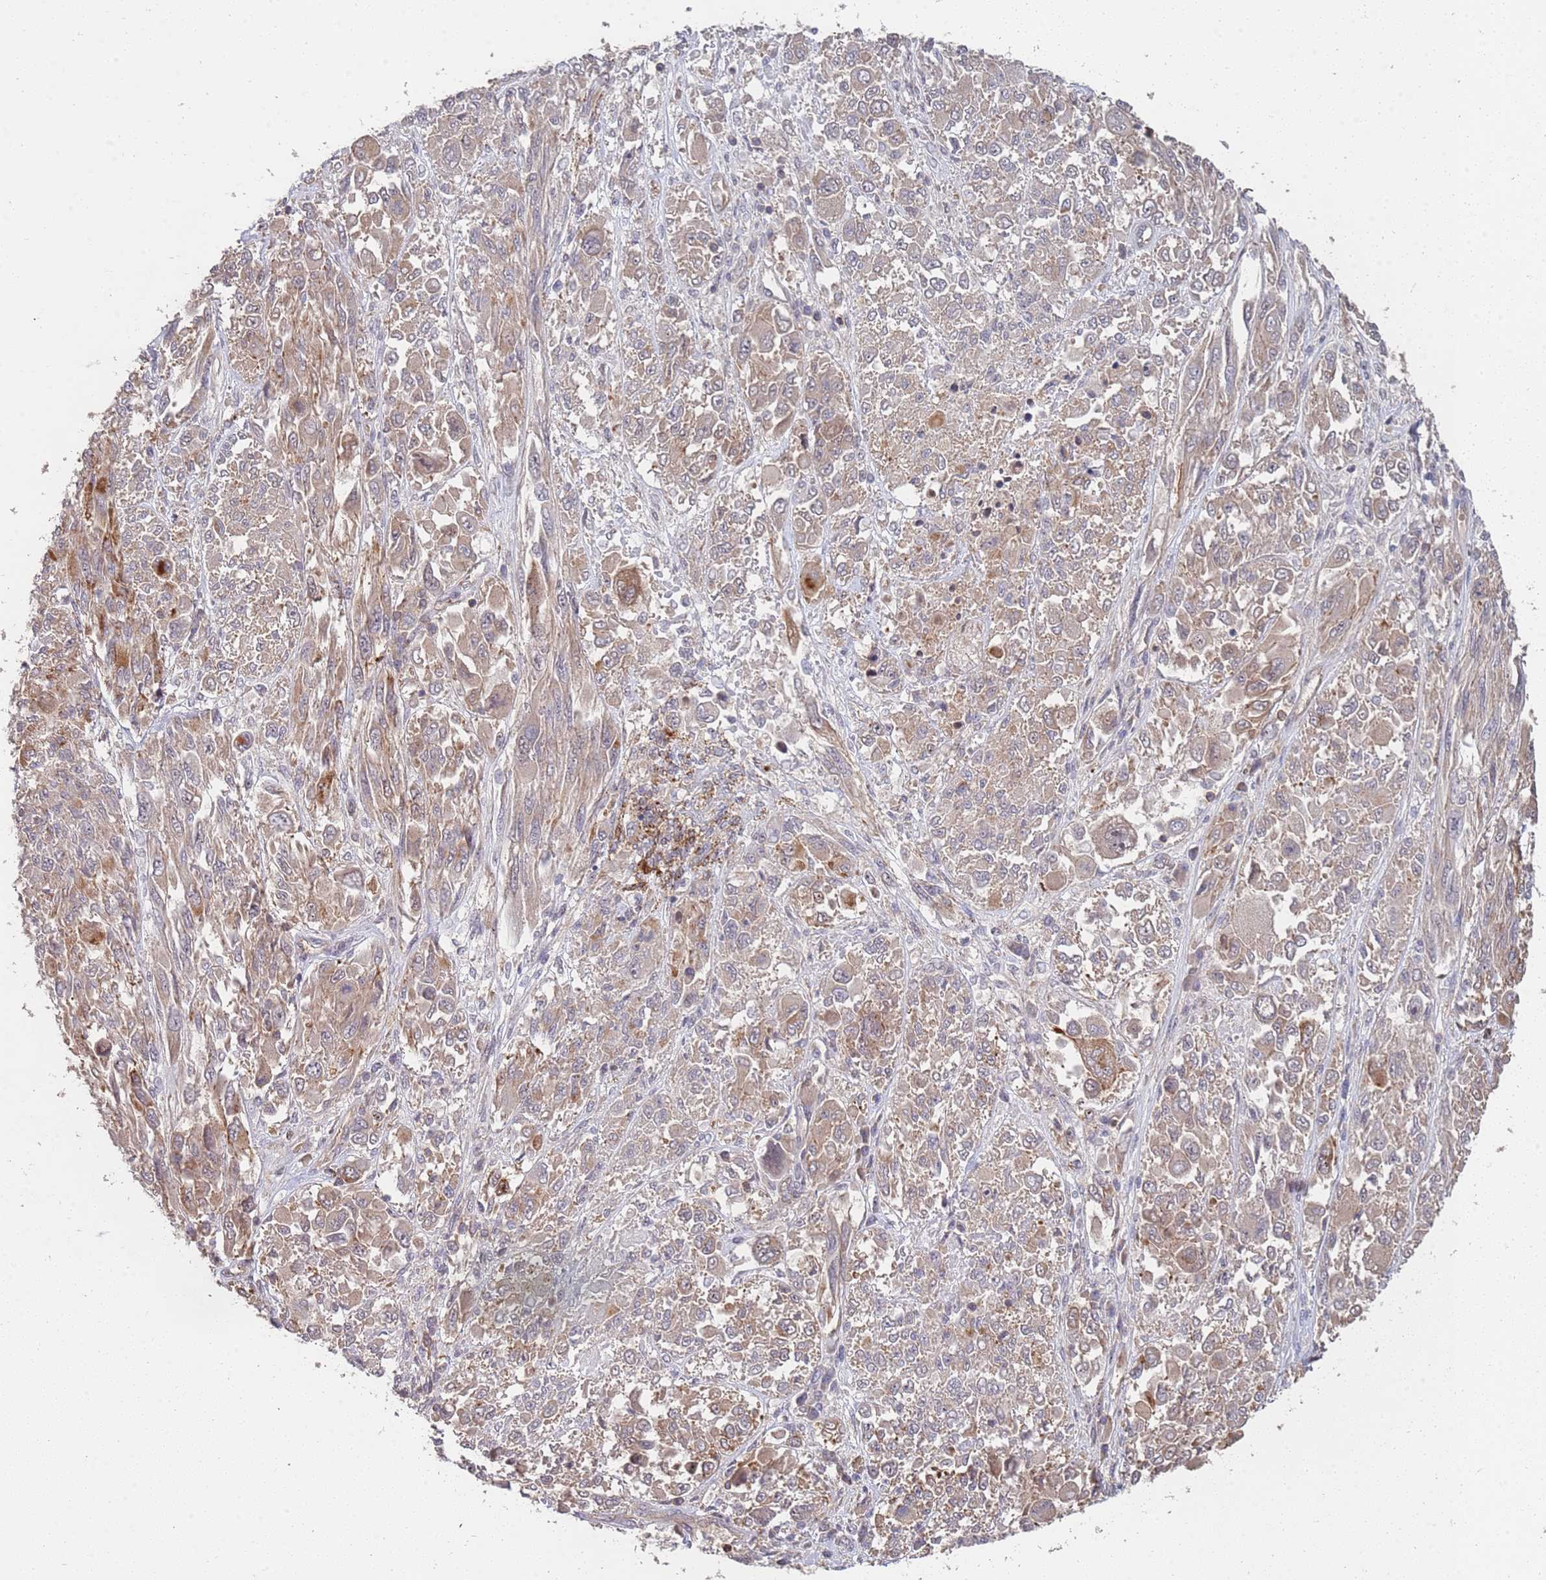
{"staining": {"intensity": "weak", "quantity": ">75%", "location": "cytoplasmic/membranous"}, "tissue": "melanoma", "cell_type": "Tumor cells", "image_type": "cancer", "snomed": [{"axis": "morphology", "description": "Malignant melanoma, NOS"}, {"axis": "topography", "description": "Skin"}], "caption": "Protein staining of malignant melanoma tissue exhibits weak cytoplasmic/membranous staining in about >75% of tumor cells.", "gene": "ABCB6", "patient": {"sex": "female", "age": 91}}